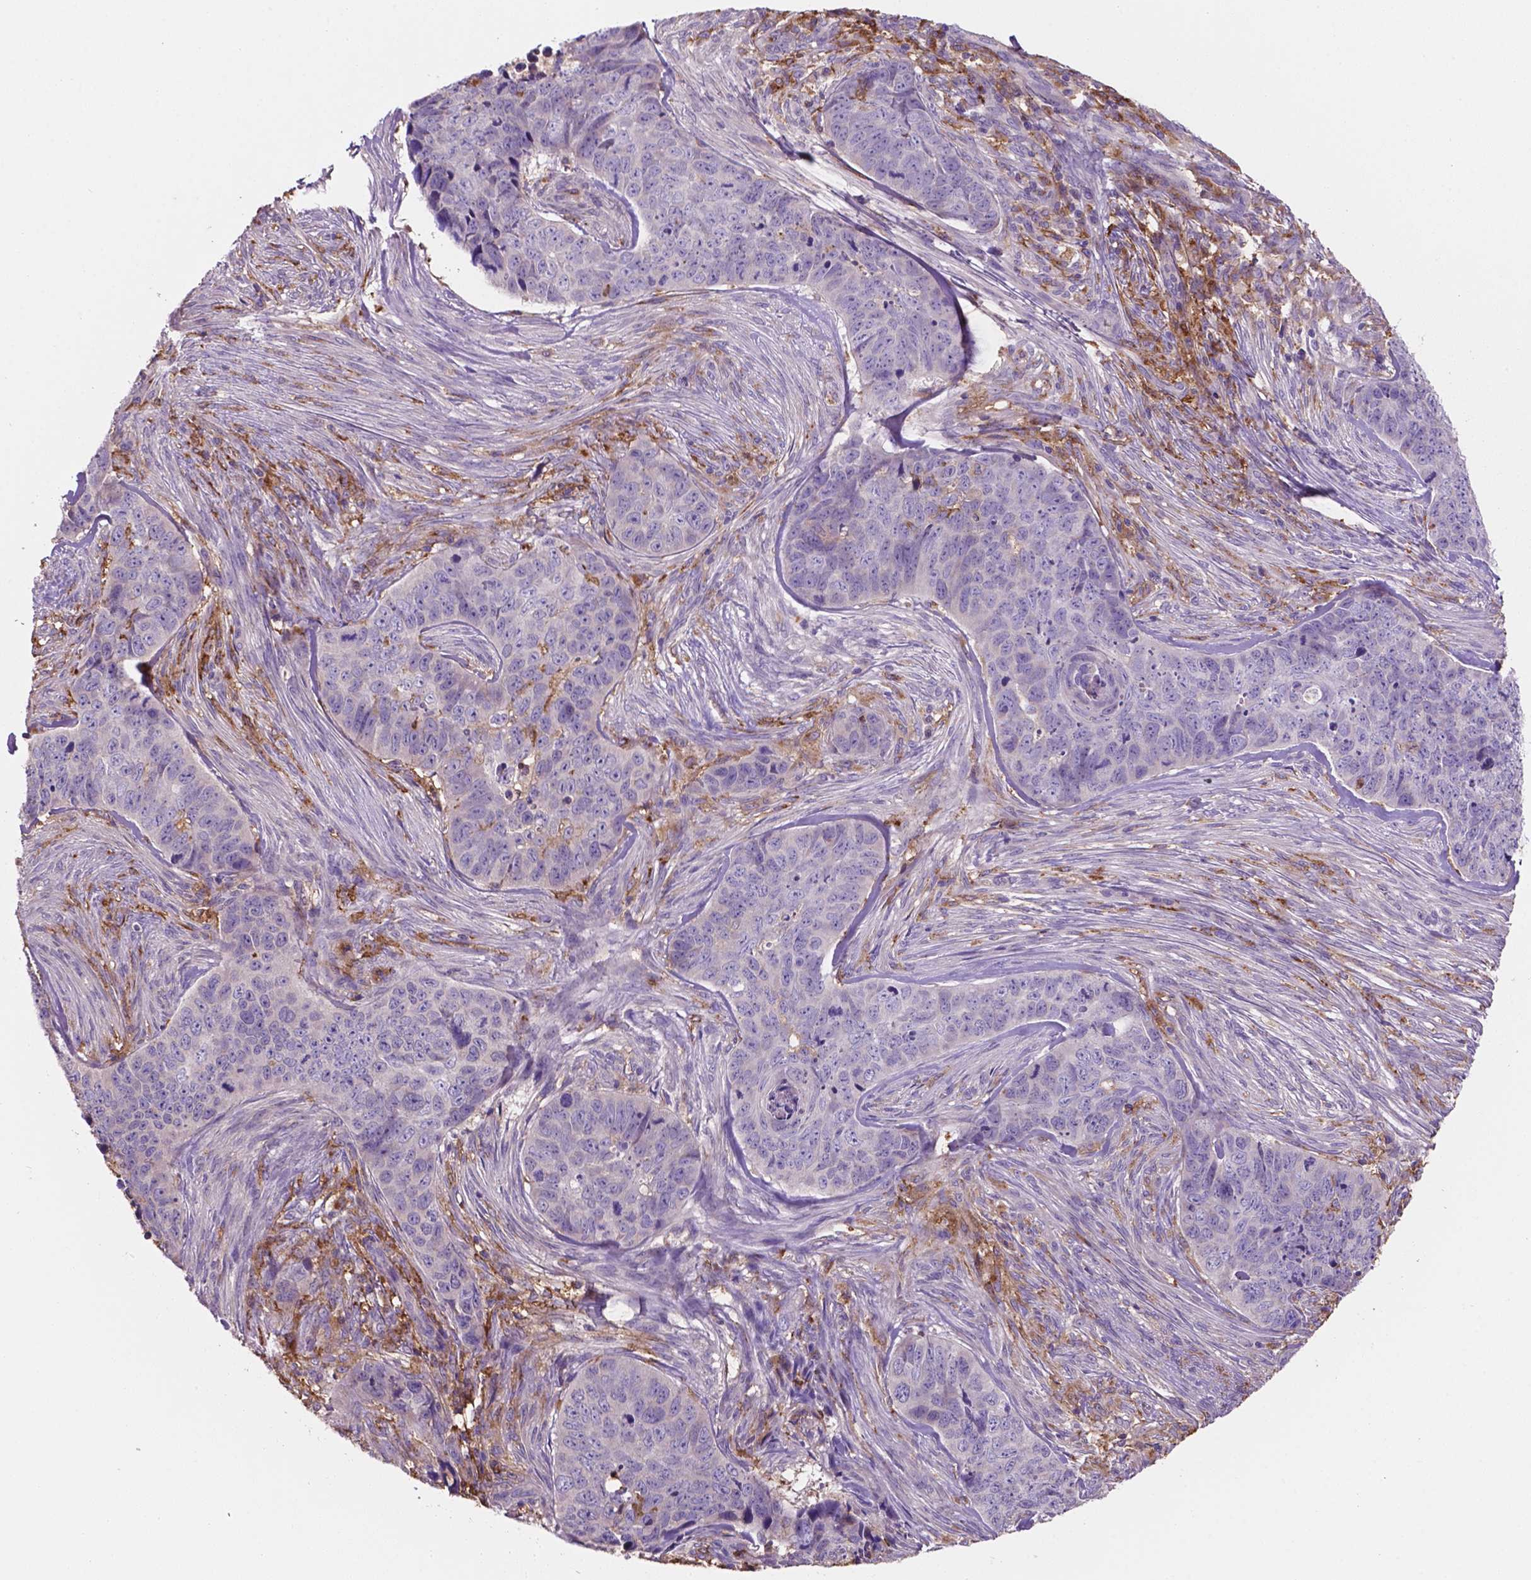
{"staining": {"intensity": "negative", "quantity": "none", "location": "none"}, "tissue": "skin cancer", "cell_type": "Tumor cells", "image_type": "cancer", "snomed": [{"axis": "morphology", "description": "Basal cell carcinoma"}, {"axis": "topography", "description": "Skin"}], "caption": "The histopathology image demonstrates no significant positivity in tumor cells of skin cancer (basal cell carcinoma).", "gene": "MKRN2OS", "patient": {"sex": "female", "age": 82}}